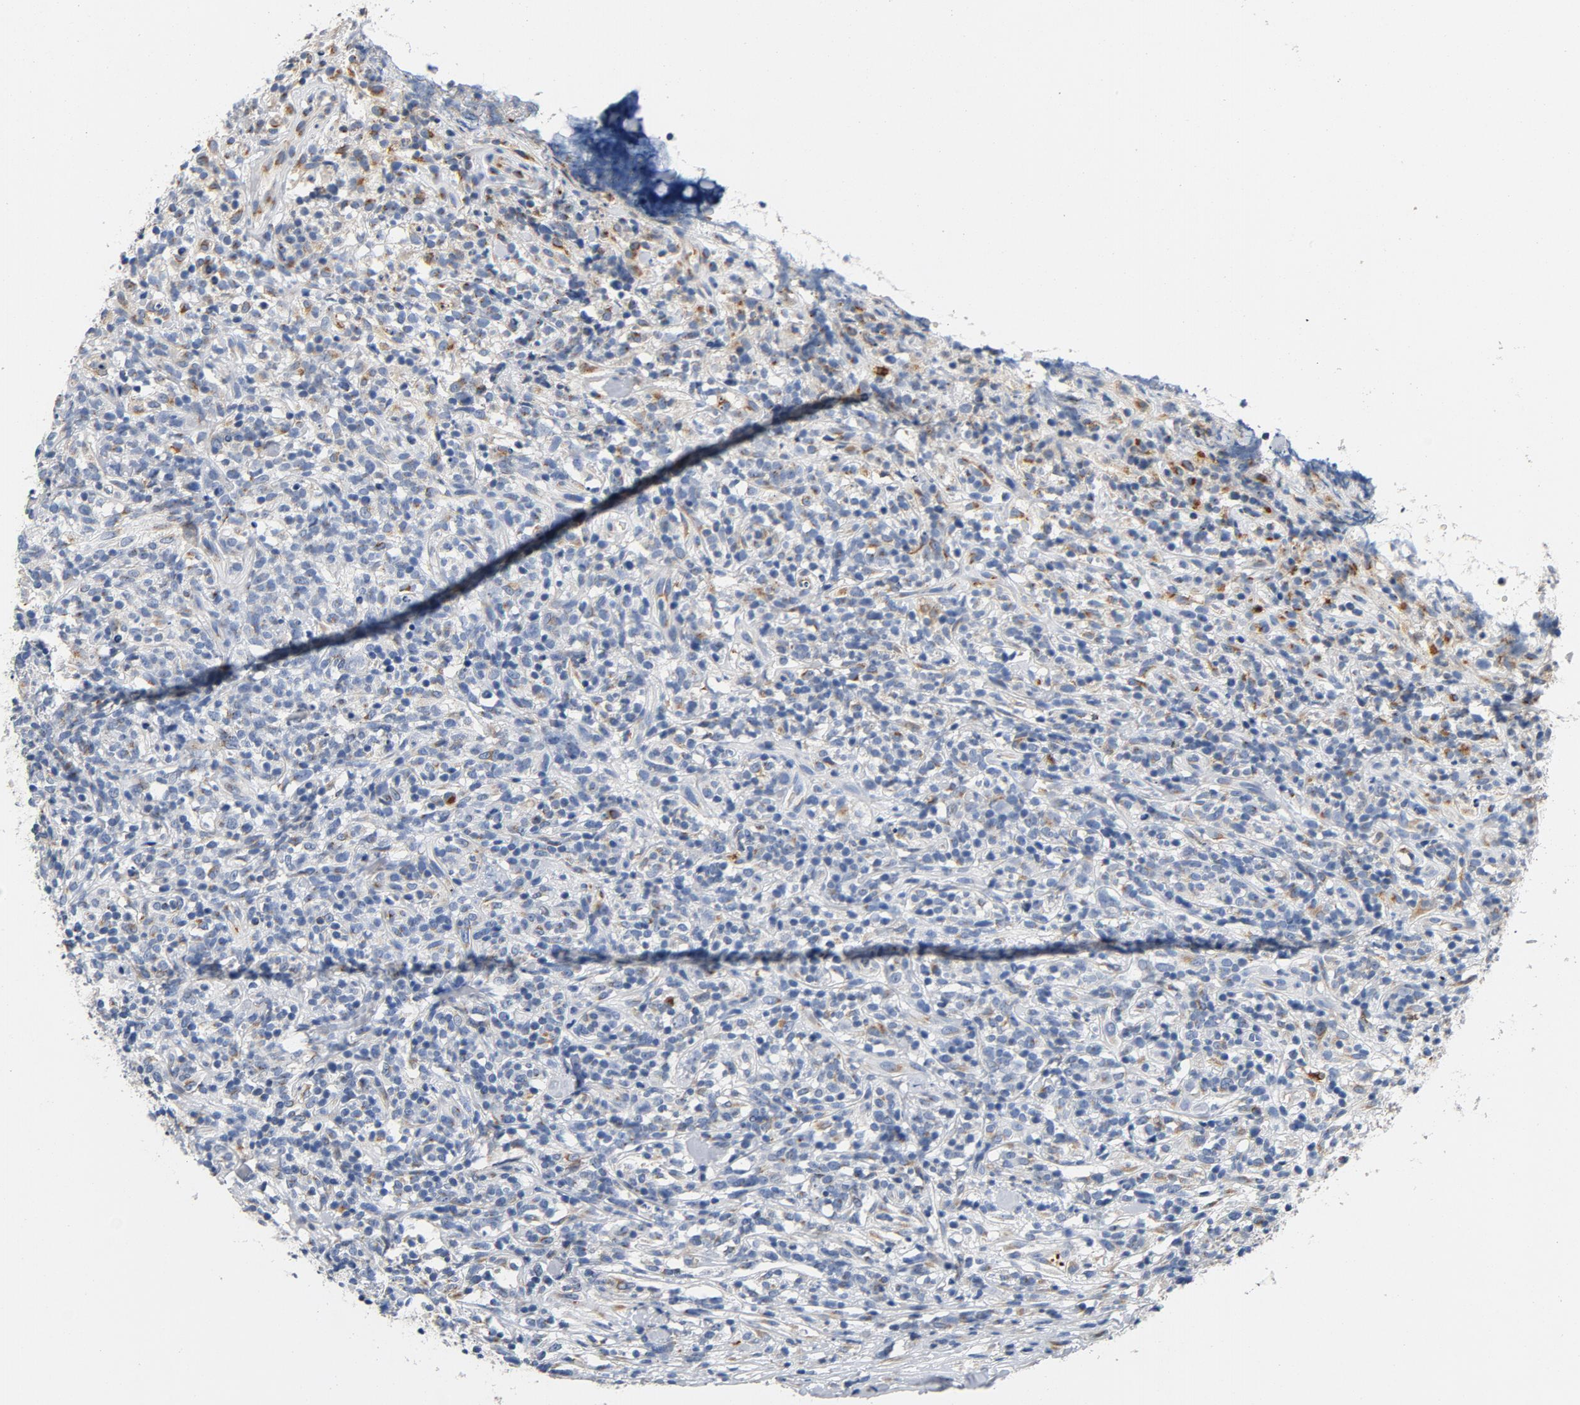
{"staining": {"intensity": "negative", "quantity": "none", "location": "none"}, "tissue": "lymphoma", "cell_type": "Tumor cells", "image_type": "cancer", "snomed": [{"axis": "morphology", "description": "Malignant lymphoma, non-Hodgkin's type, High grade"}, {"axis": "topography", "description": "Lymph node"}], "caption": "A high-resolution micrograph shows IHC staining of lymphoma, which shows no significant staining in tumor cells.", "gene": "LMAN2", "patient": {"sex": "female", "age": 73}}